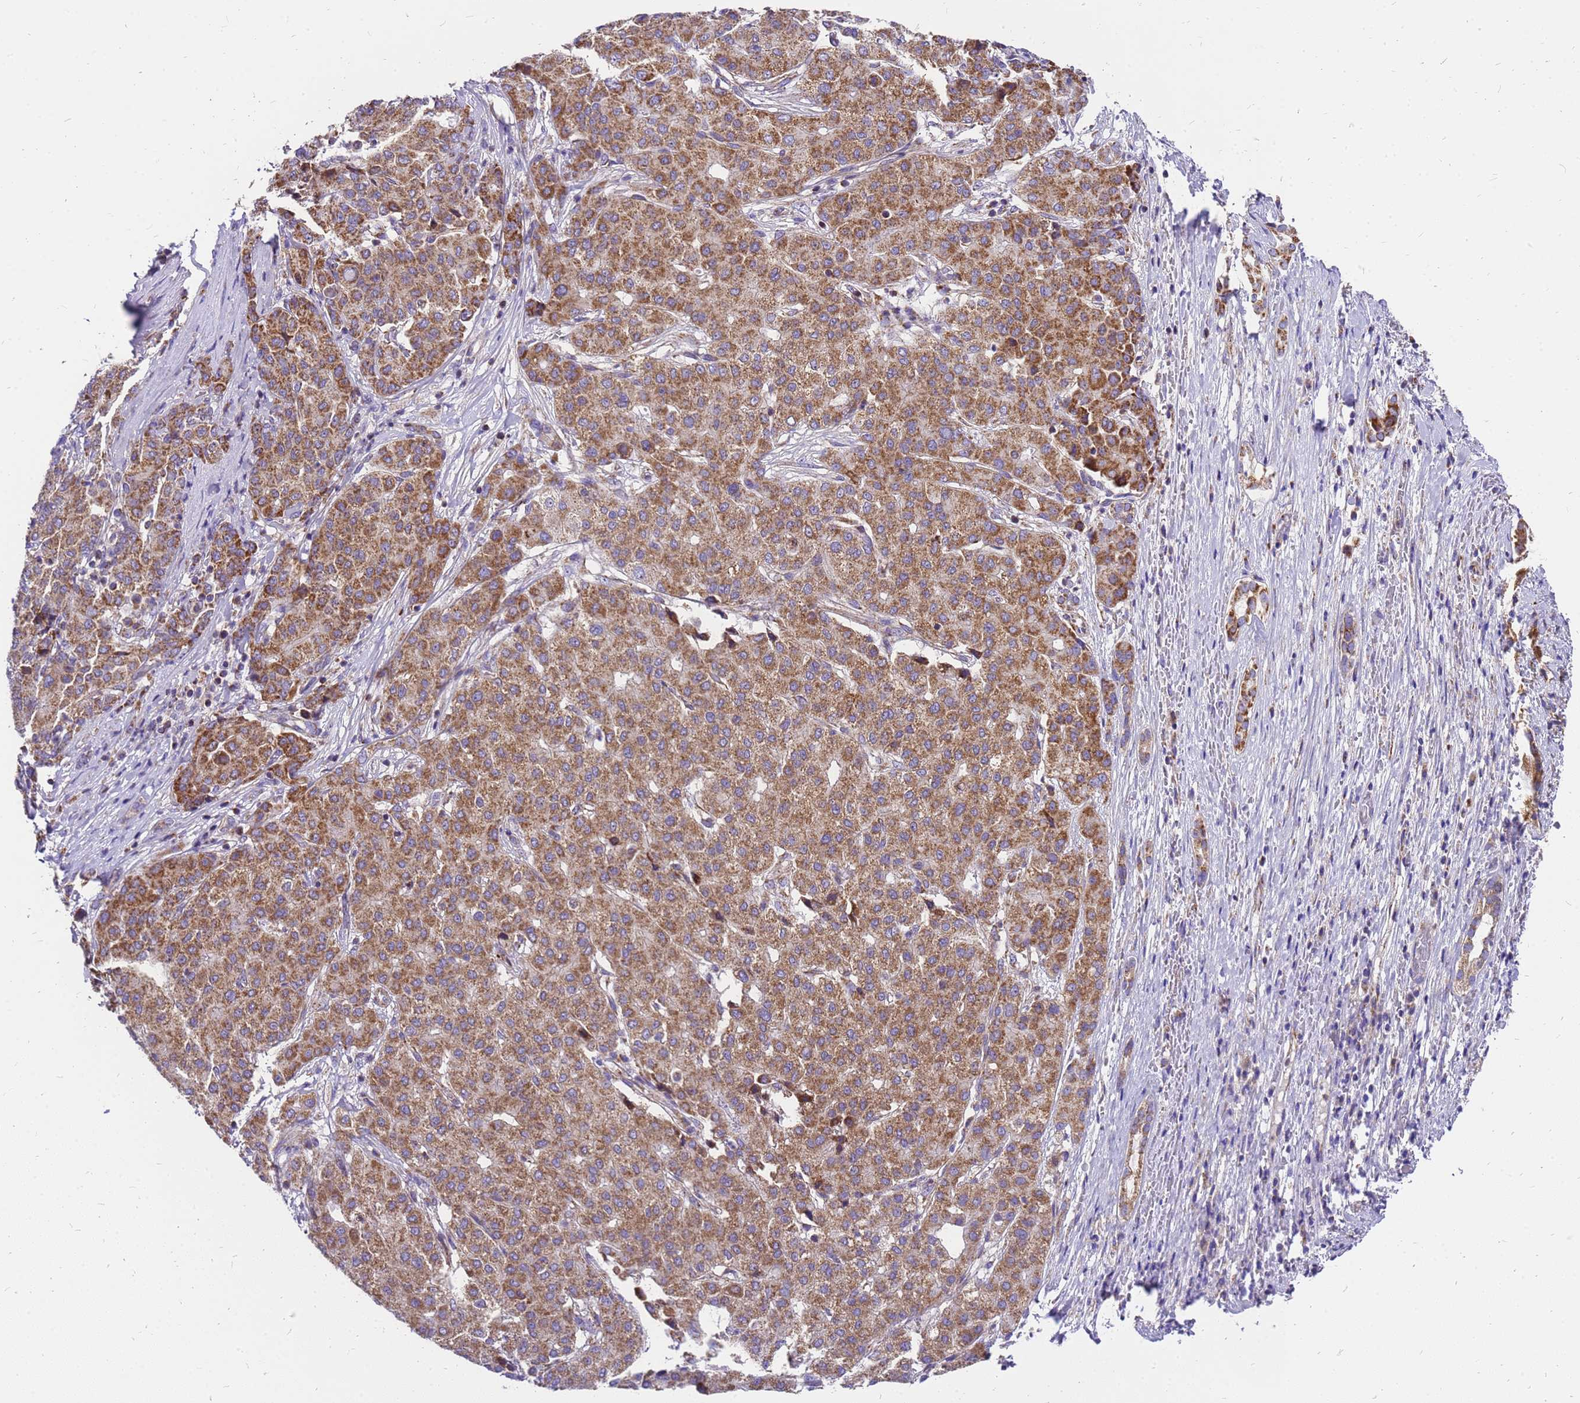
{"staining": {"intensity": "moderate", "quantity": ">75%", "location": "cytoplasmic/membranous"}, "tissue": "liver cancer", "cell_type": "Tumor cells", "image_type": "cancer", "snomed": [{"axis": "morphology", "description": "Carcinoma, Hepatocellular, NOS"}, {"axis": "topography", "description": "Liver"}], "caption": "Tumor cells demonstrate medium levels of moderate cytoplasmic/membranous positivity in about >75% of cells in human liver cancer.", "gene": "MRPS26", "patient": {"sex": "male", "age": 65}}